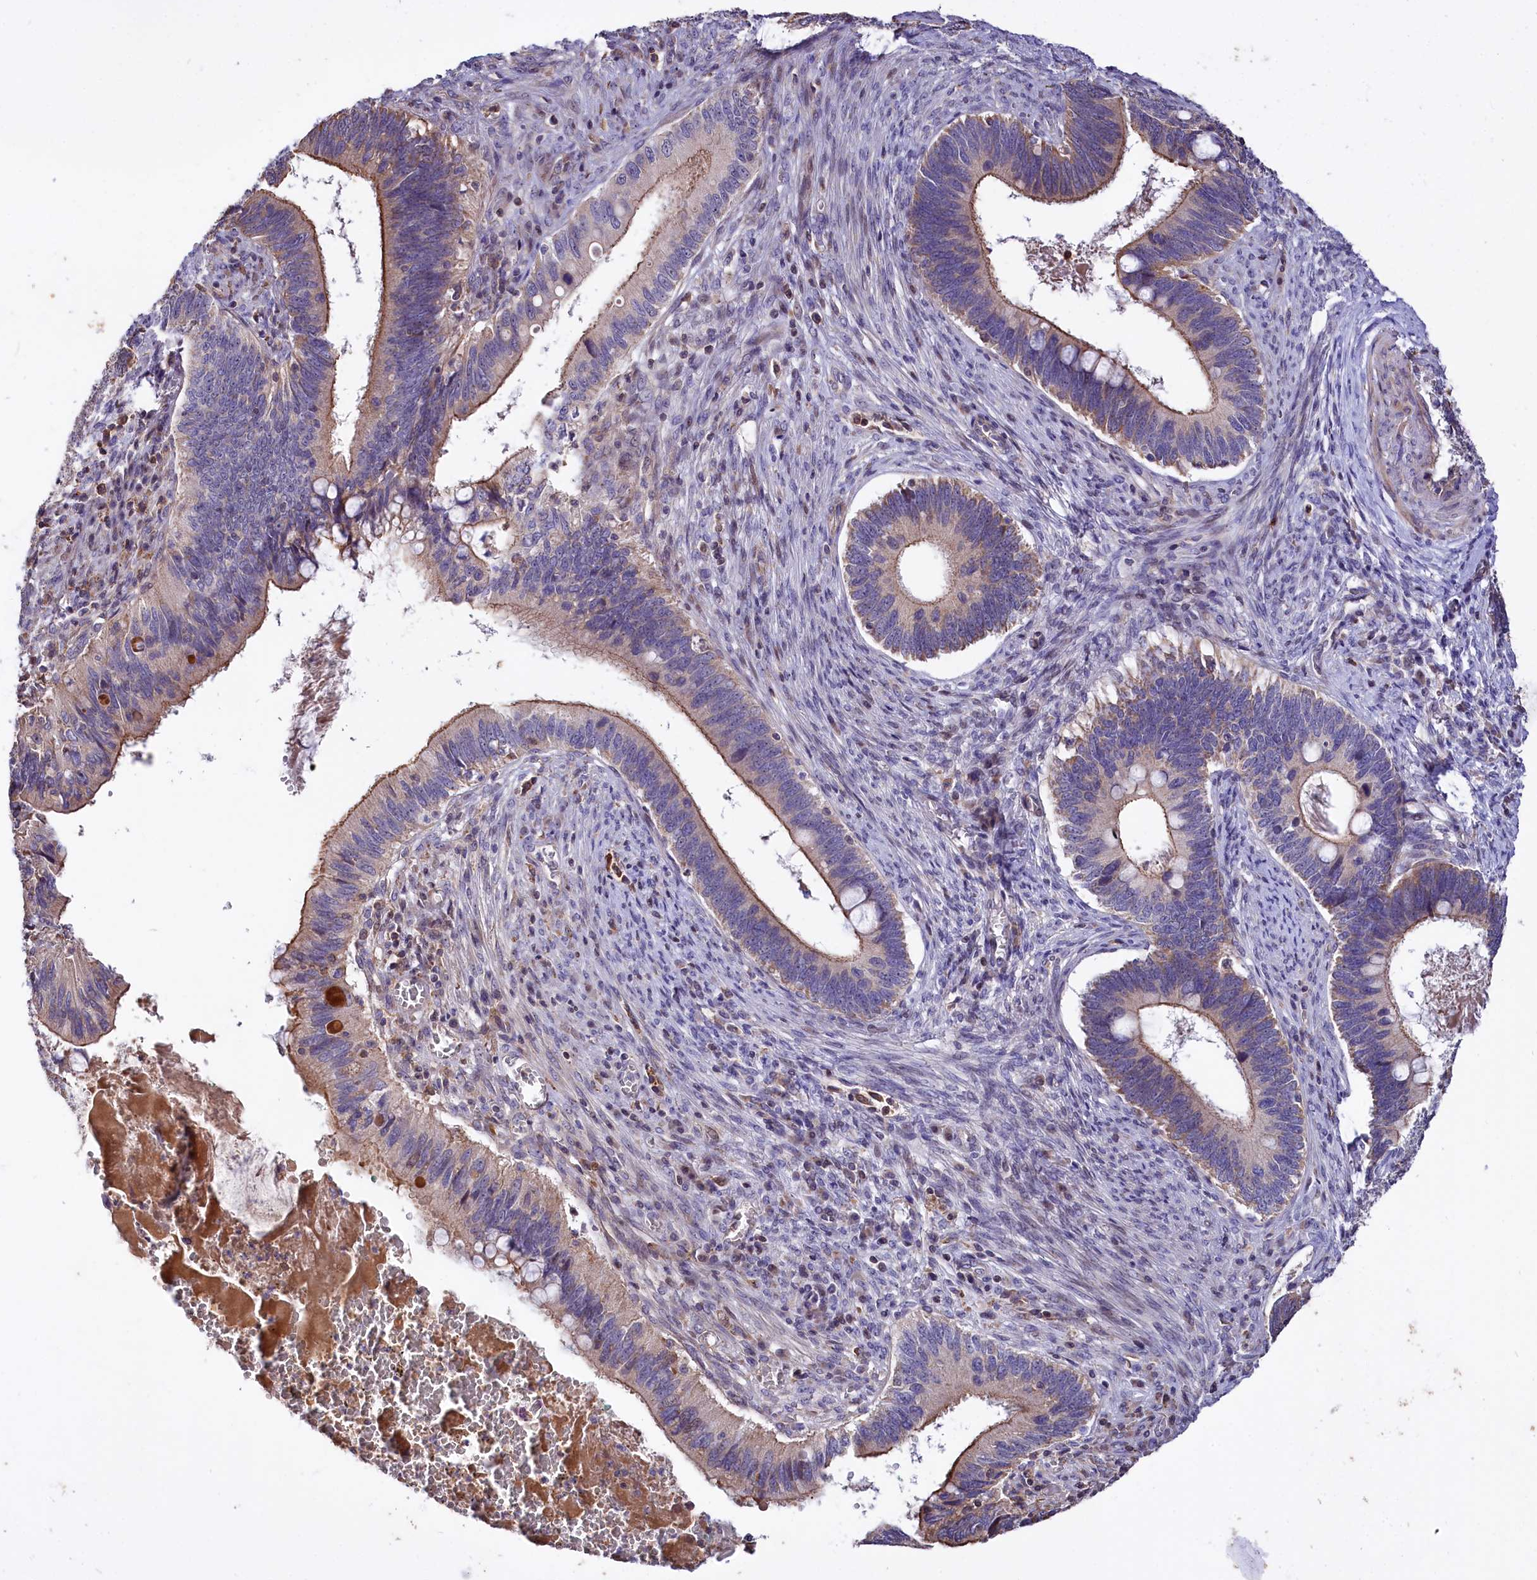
{"staining": {"intensity": "moderate", "quantity": "25%-75%", "location": "cytoplasmic/membranous"}, "tissue": "cervical cancer", "cell_type": "Tumor cells", "image_type": "cancer", "snomed": [{"axis": "morphology", "description": "Adenocarcinoma, NOS"}, {"axis": "topography", "description": "Cervix"}], "caption": "Protein positivity by IHC reveals moderate cytoplasmic/membranous expression in about 25%-75% of tumor cells in cervical cancer (adenocarcinoma).", "gene": "RPUSD3", "patient": {"sex": "female", "age": 42}}